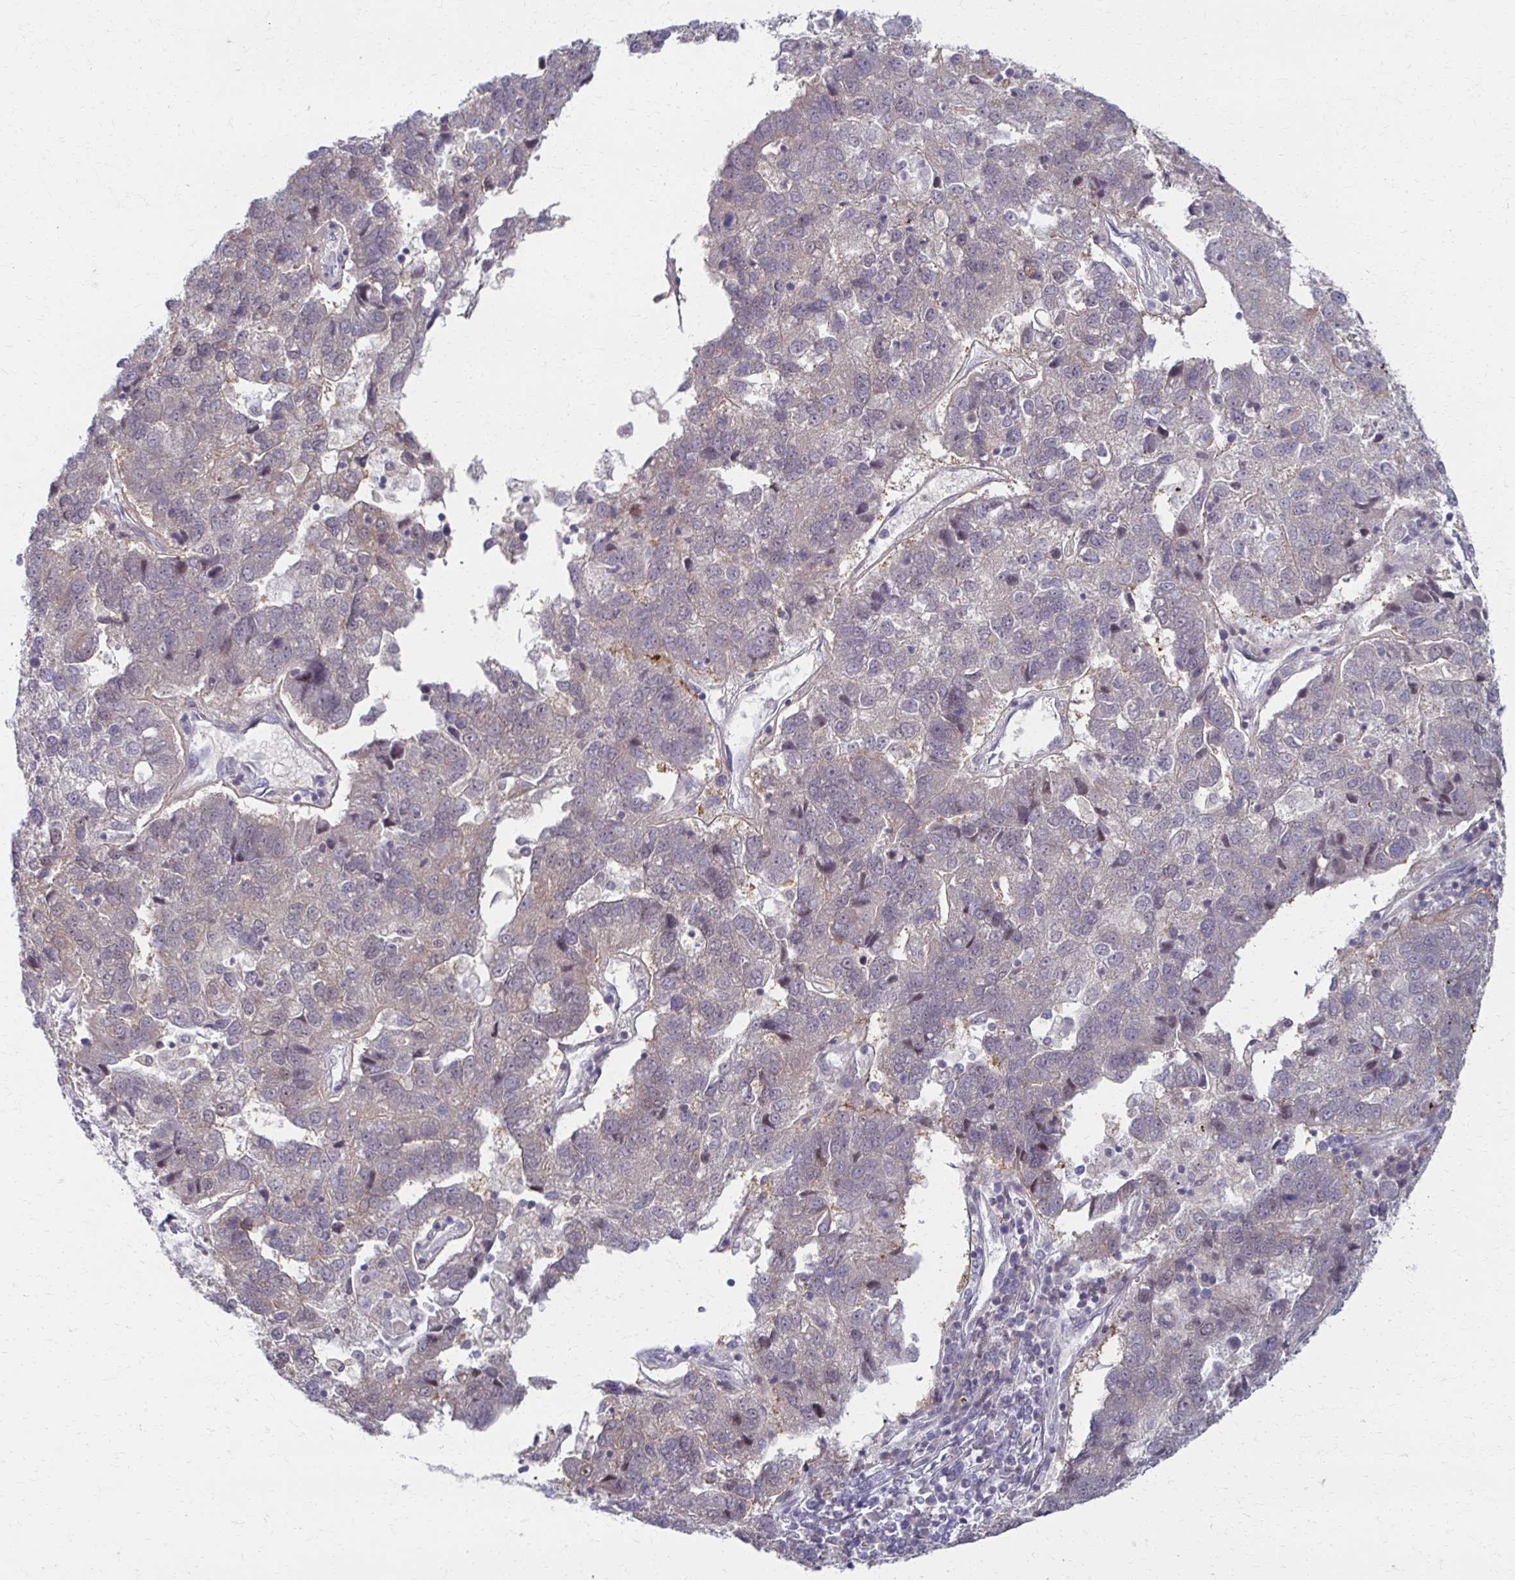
{"staining": {"intensity": "negative", "quantity": "none", "location": "none"}, "tissue": "pancreatic cancer", "cell_type": "Tumor cells", "image_type": "cancer", "snomed": [{"axis": "morphology", "description": "Adenocarcinoma, NOS"}, {"axis": "topography", "description": "Pancreas"}], "caption": "A photomicrograph of adenocarcinoma (pancreatic) stained for a protein shows no brown staining in tumor cells.", "gene": "IRF7", "patient": {"sex": "female", "age": 61}}